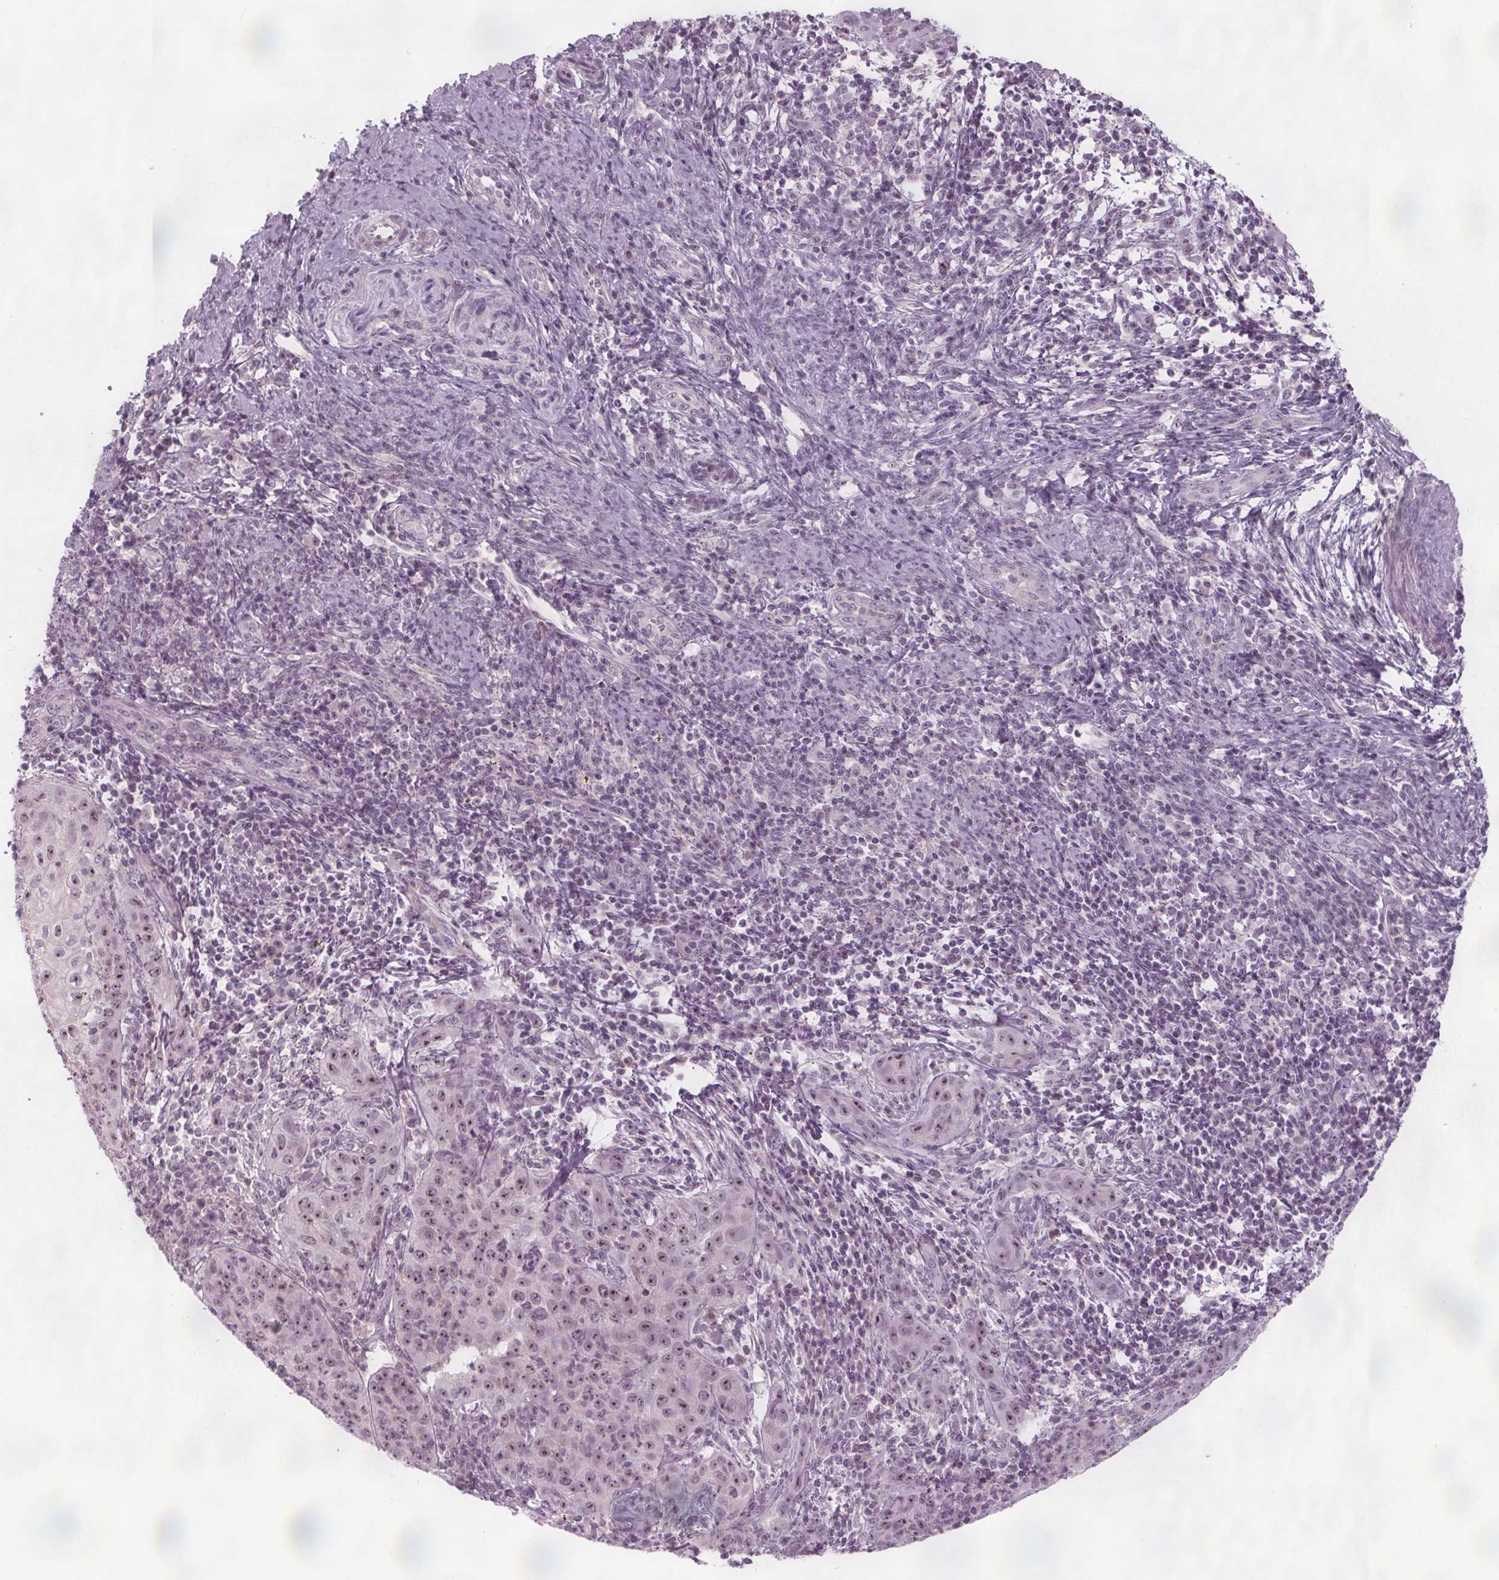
{"staining": {"intensity": "moderate", "quantity": ">75%", "location": "nuclear"}, "tissue": "cervical cancer", "cell_type": "Tumor cells", "image_type": "cancer", "snomed": [{"axis": "morphology", "description": "Squamous cell carcinoma, NOS"}, {"axis": "topography", "description": "Cervix"}], "caption": "The histopathology image reveals a brown stain indicating the presence of a protein in the nuclear of tumor cells in squamous cell carcinoma (cervical).", "gene": "NOLC1", "patient": {"sex": "female", "age": 30}}